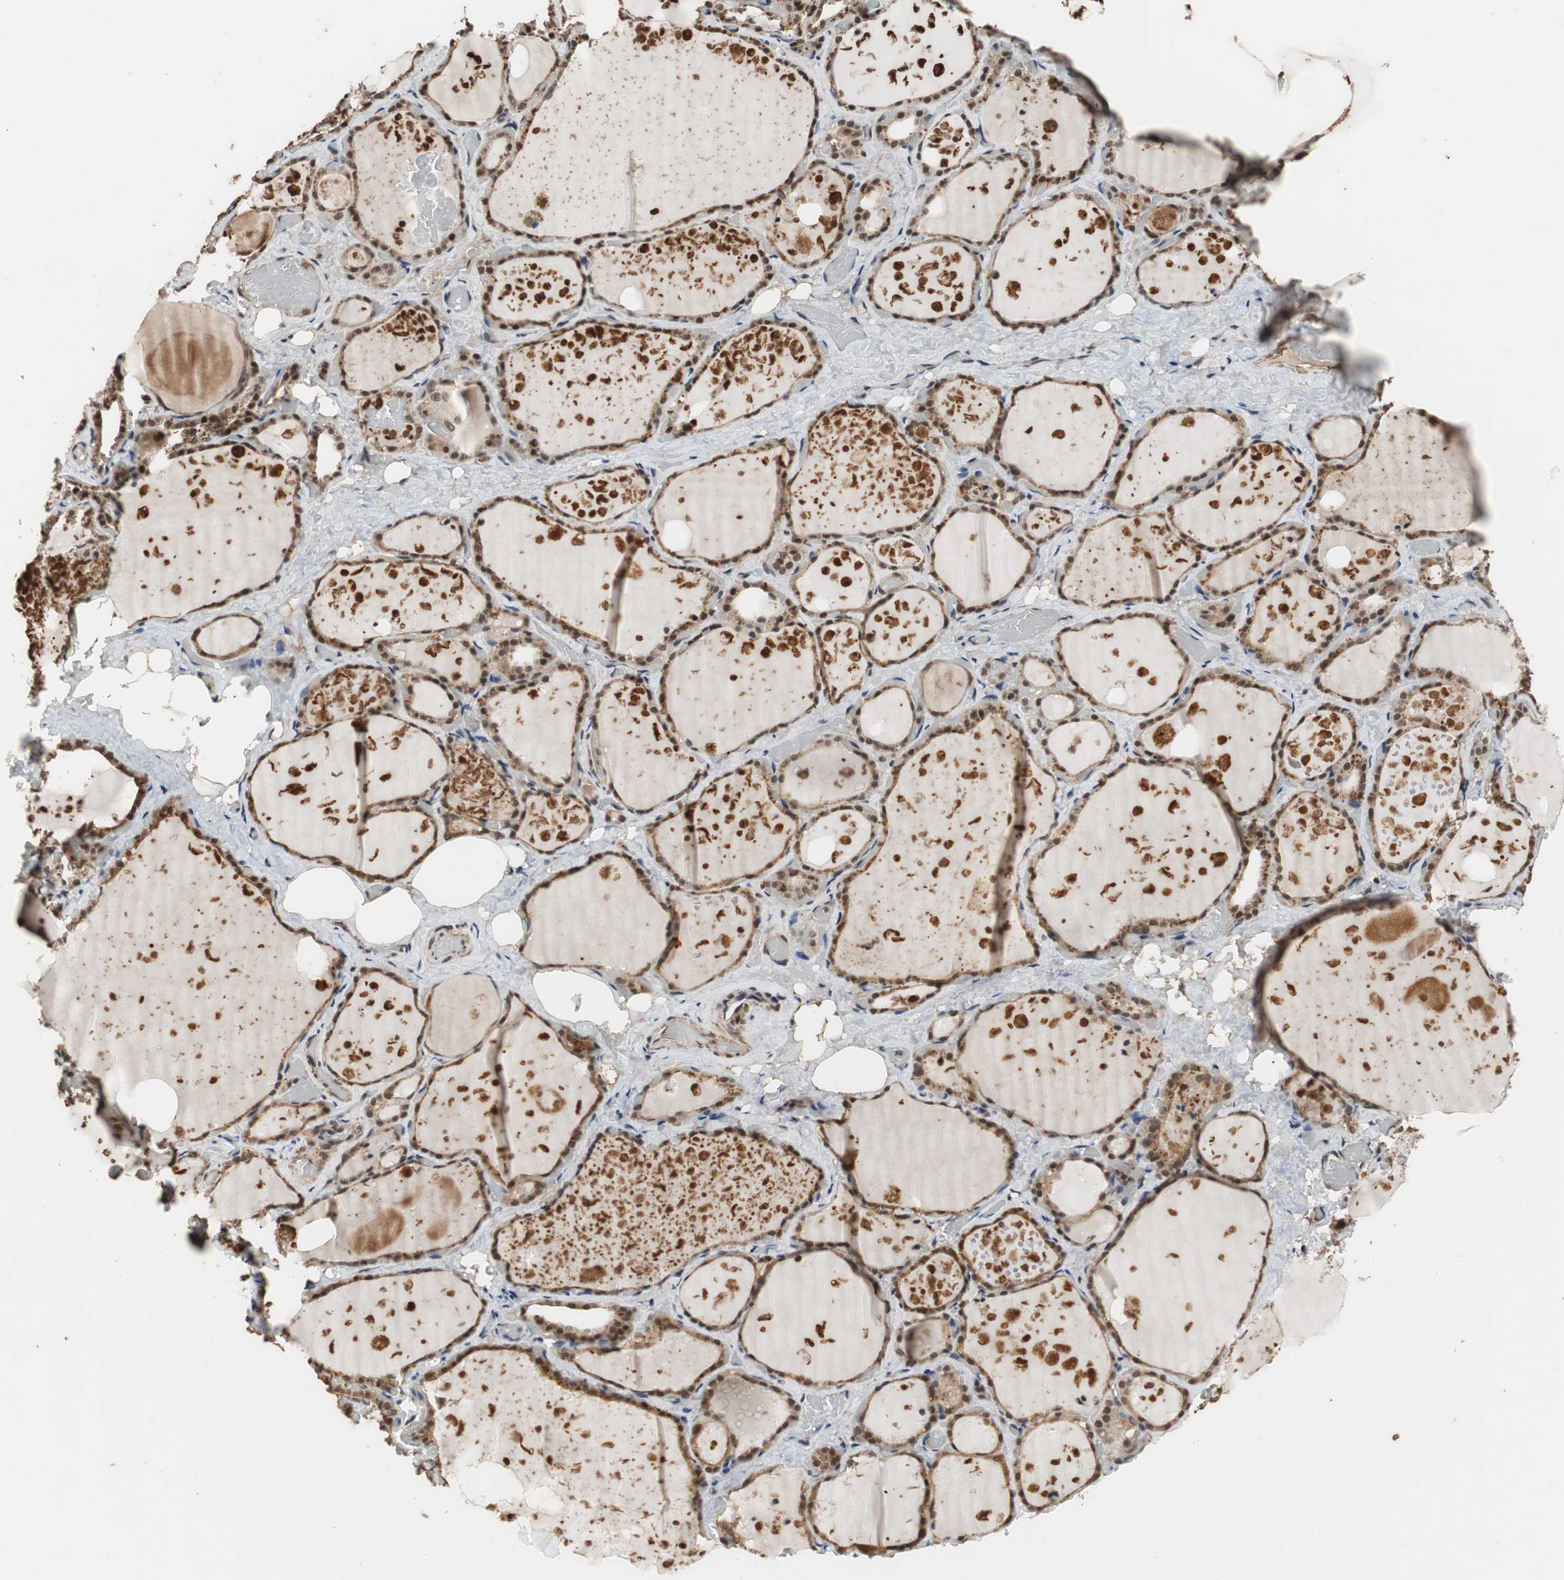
{"staining": {"intensity": "strong", "quantity": ">75%", "location": "cytoplasmic/membranous,nuclear"}, "tissue": "thyroid gland", "cell_type": "Glandular cells", "image_type": "normal", "snomed": [{"axis": "morphology", "description": "Normal tissue, NOS"}, {"axis": "topography", "description": "Thyroid gland"}], "caption": "Thyroid gland stained for a protein exhibits strong cytoplasmic/membranous,nuclear positivity in glandular cells. The staining was performed using DAB (3,3'-diaminobenzidine) to visualize the protein expression in brown, while the nuclei were stained in blue with hematoxylin (Magnification: 20x).", "gene": "CDC5L", "patient": {"sex": "male", "age": 61}}